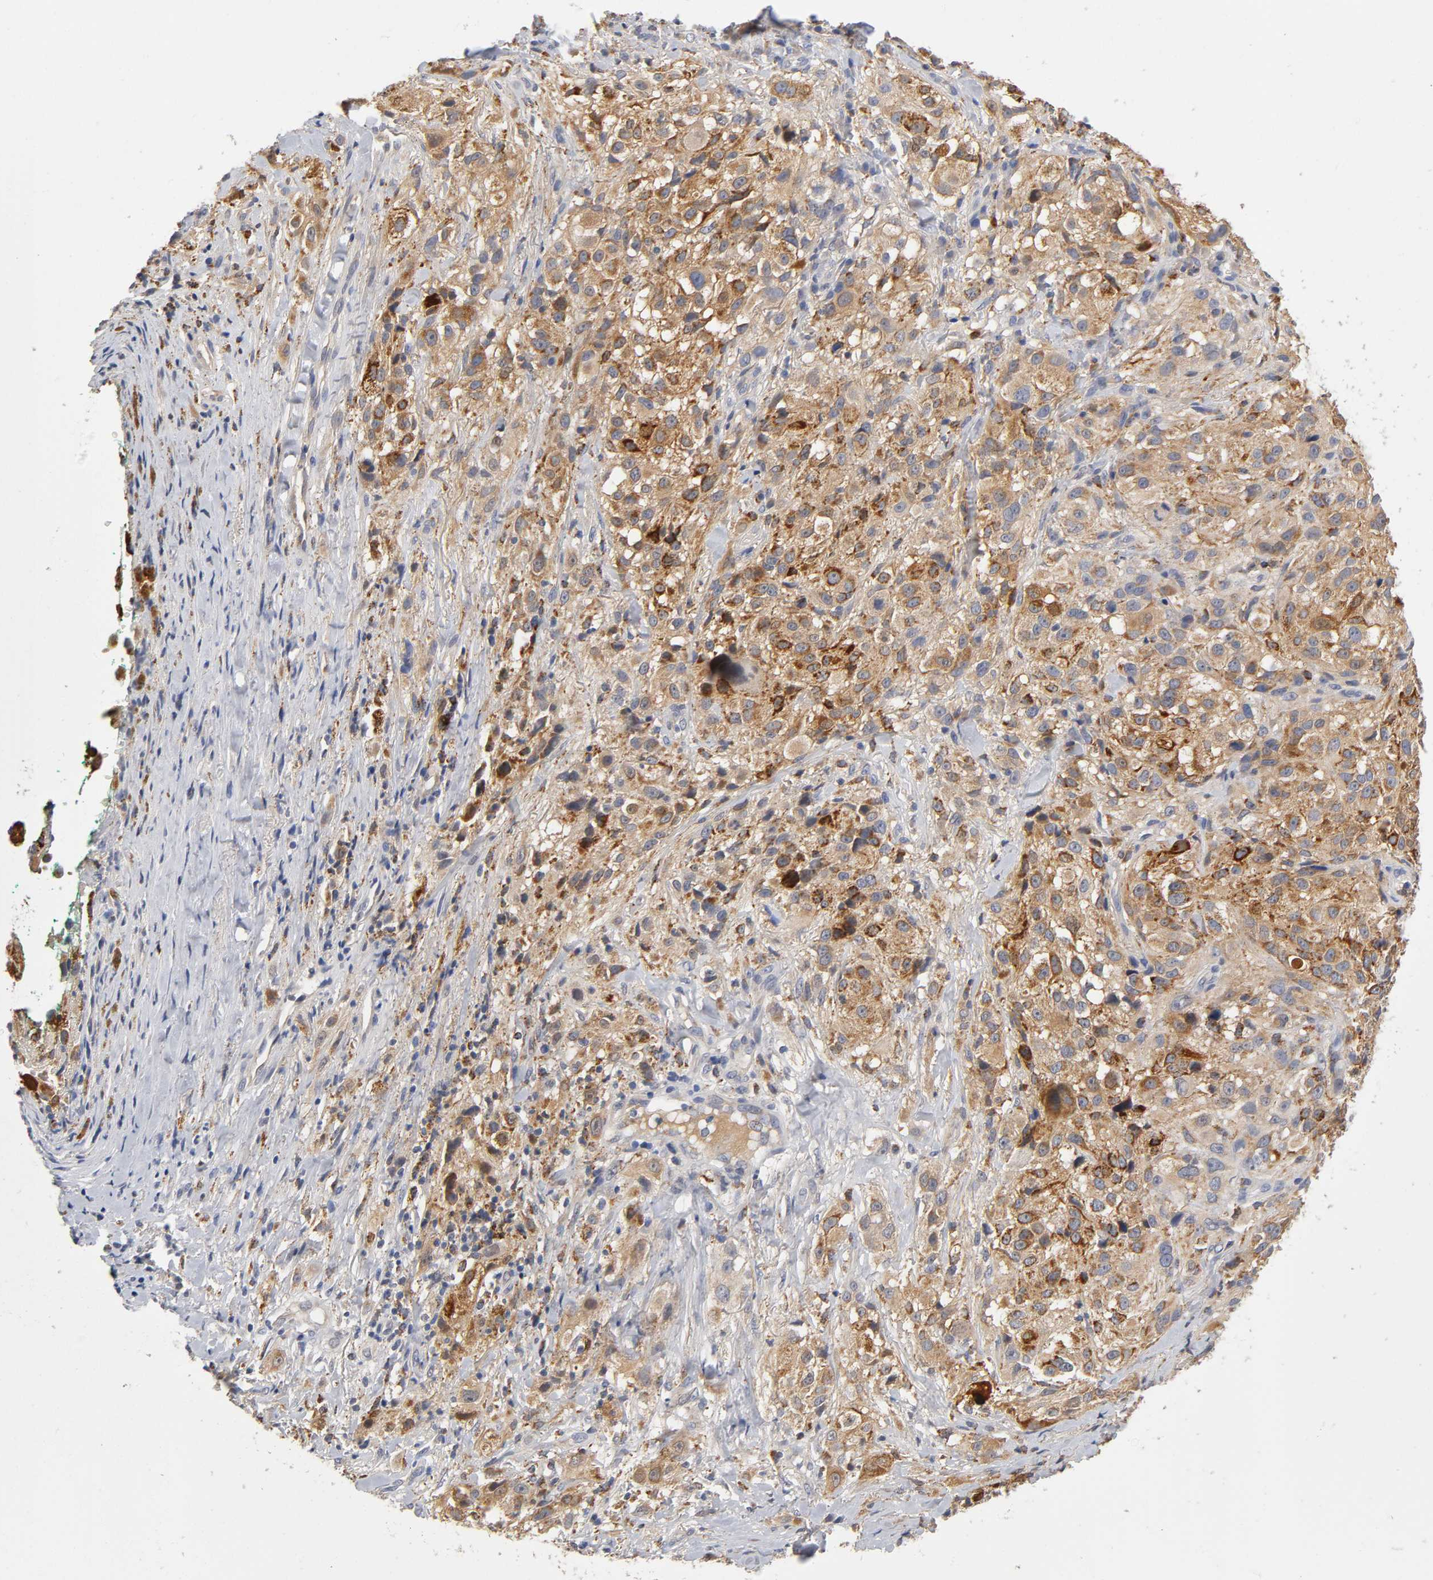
{"staining": {"intensity": "strong", "quantity": ">75%", "location": "cytoplasmic/membranous"}, "tissue": "melanoma", "cell_type": "Tumor cells", "image_type": "cancer", "snomed": [{"axis": "morphology", "description": "Necrosis, NOS"}, {"axis": "morphology", "description": "Malignant melanoma, NOS"}, {"axis": "topography", "description": "Skin"}], "caption": "About >75% of tumor cells in malignant melanoma show strong cytoplasmic/membranous protein staining as visualized by brown immunohistochemical staining.", "gene": "ISG15", "patient": {"sex": "female", "age": 87}}